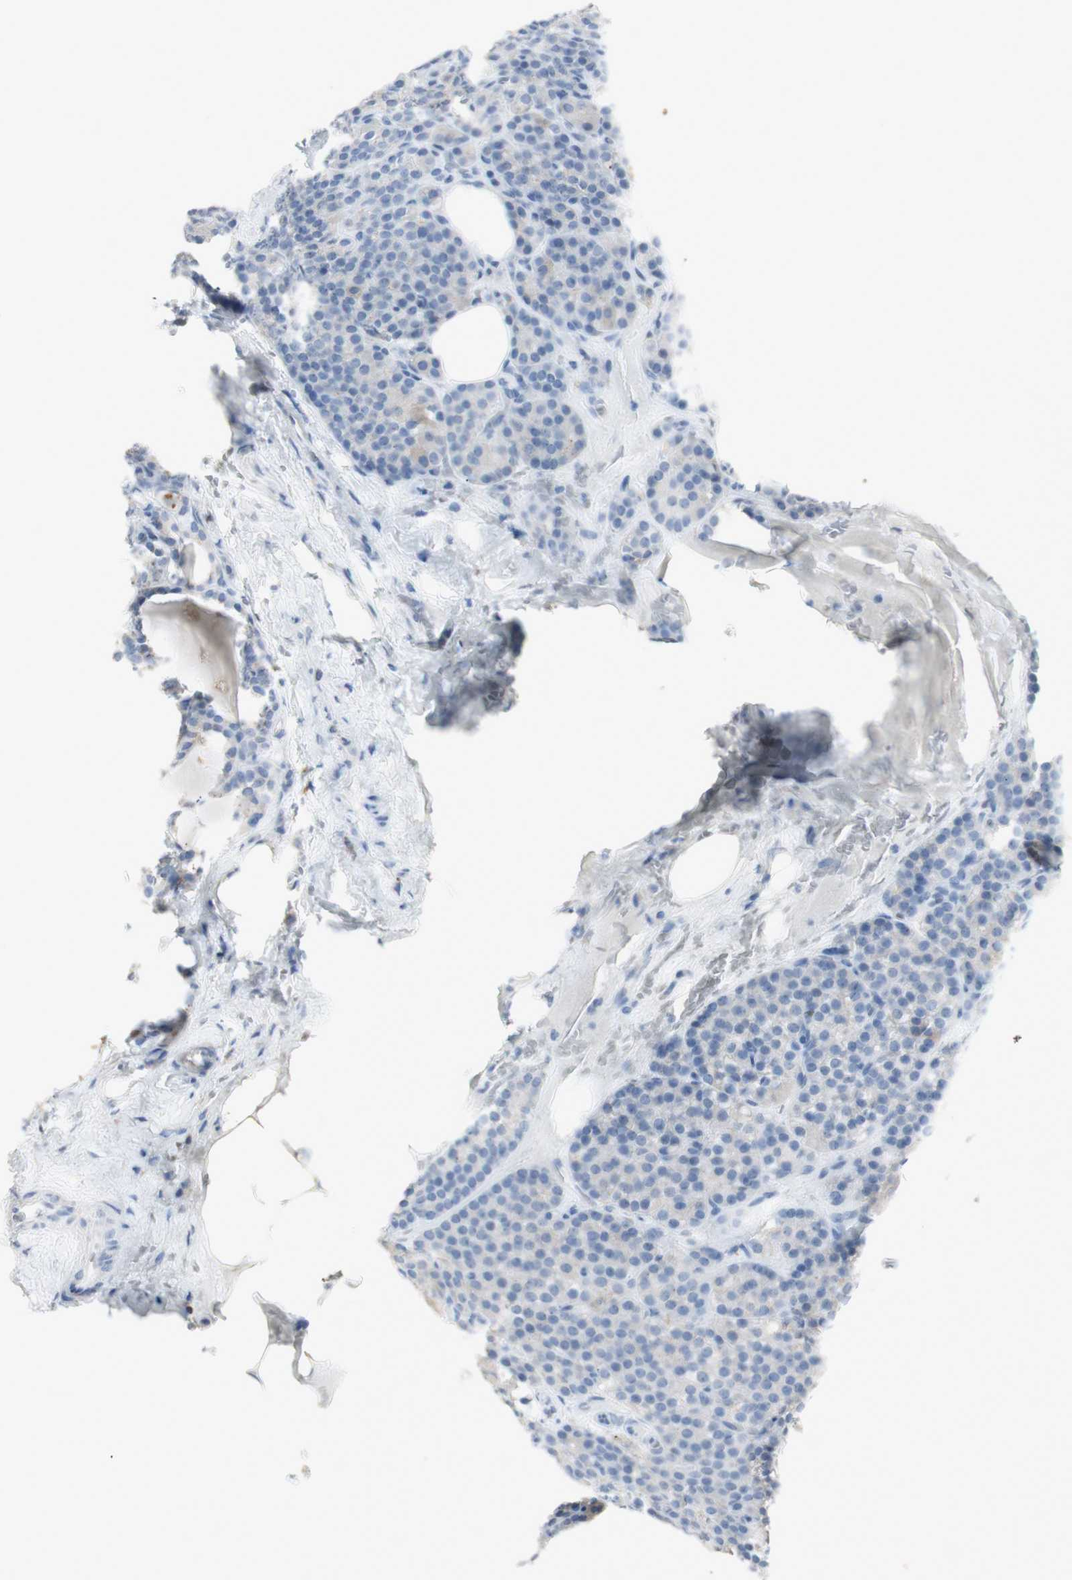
{"staining": {"intensity": "negative", "quantity": "none", "location": "none"}, "tissue": "parathyroid gland", "cell_type": "Glandular cells", "image_type": "normal", "snomed": [{"axis": "morphology", "description": "Normal tissue, NOS"}, {"axis": "topography", "description": "Parathyroid gland"}], "caption": "High magnification brightfield microscopy of benign parathyroid gland stained with DAB (3,3'-diaminobenzidine) (brown) and counterstained with hematoxylin (blue): glandular cells show no significant expression. (DAB (3,3'-diaminobenzidine) IHC visualized using brightfield microscopy, high magnification).", "gene": "ART3", "patient": {"sex": "female", "age": 57}}